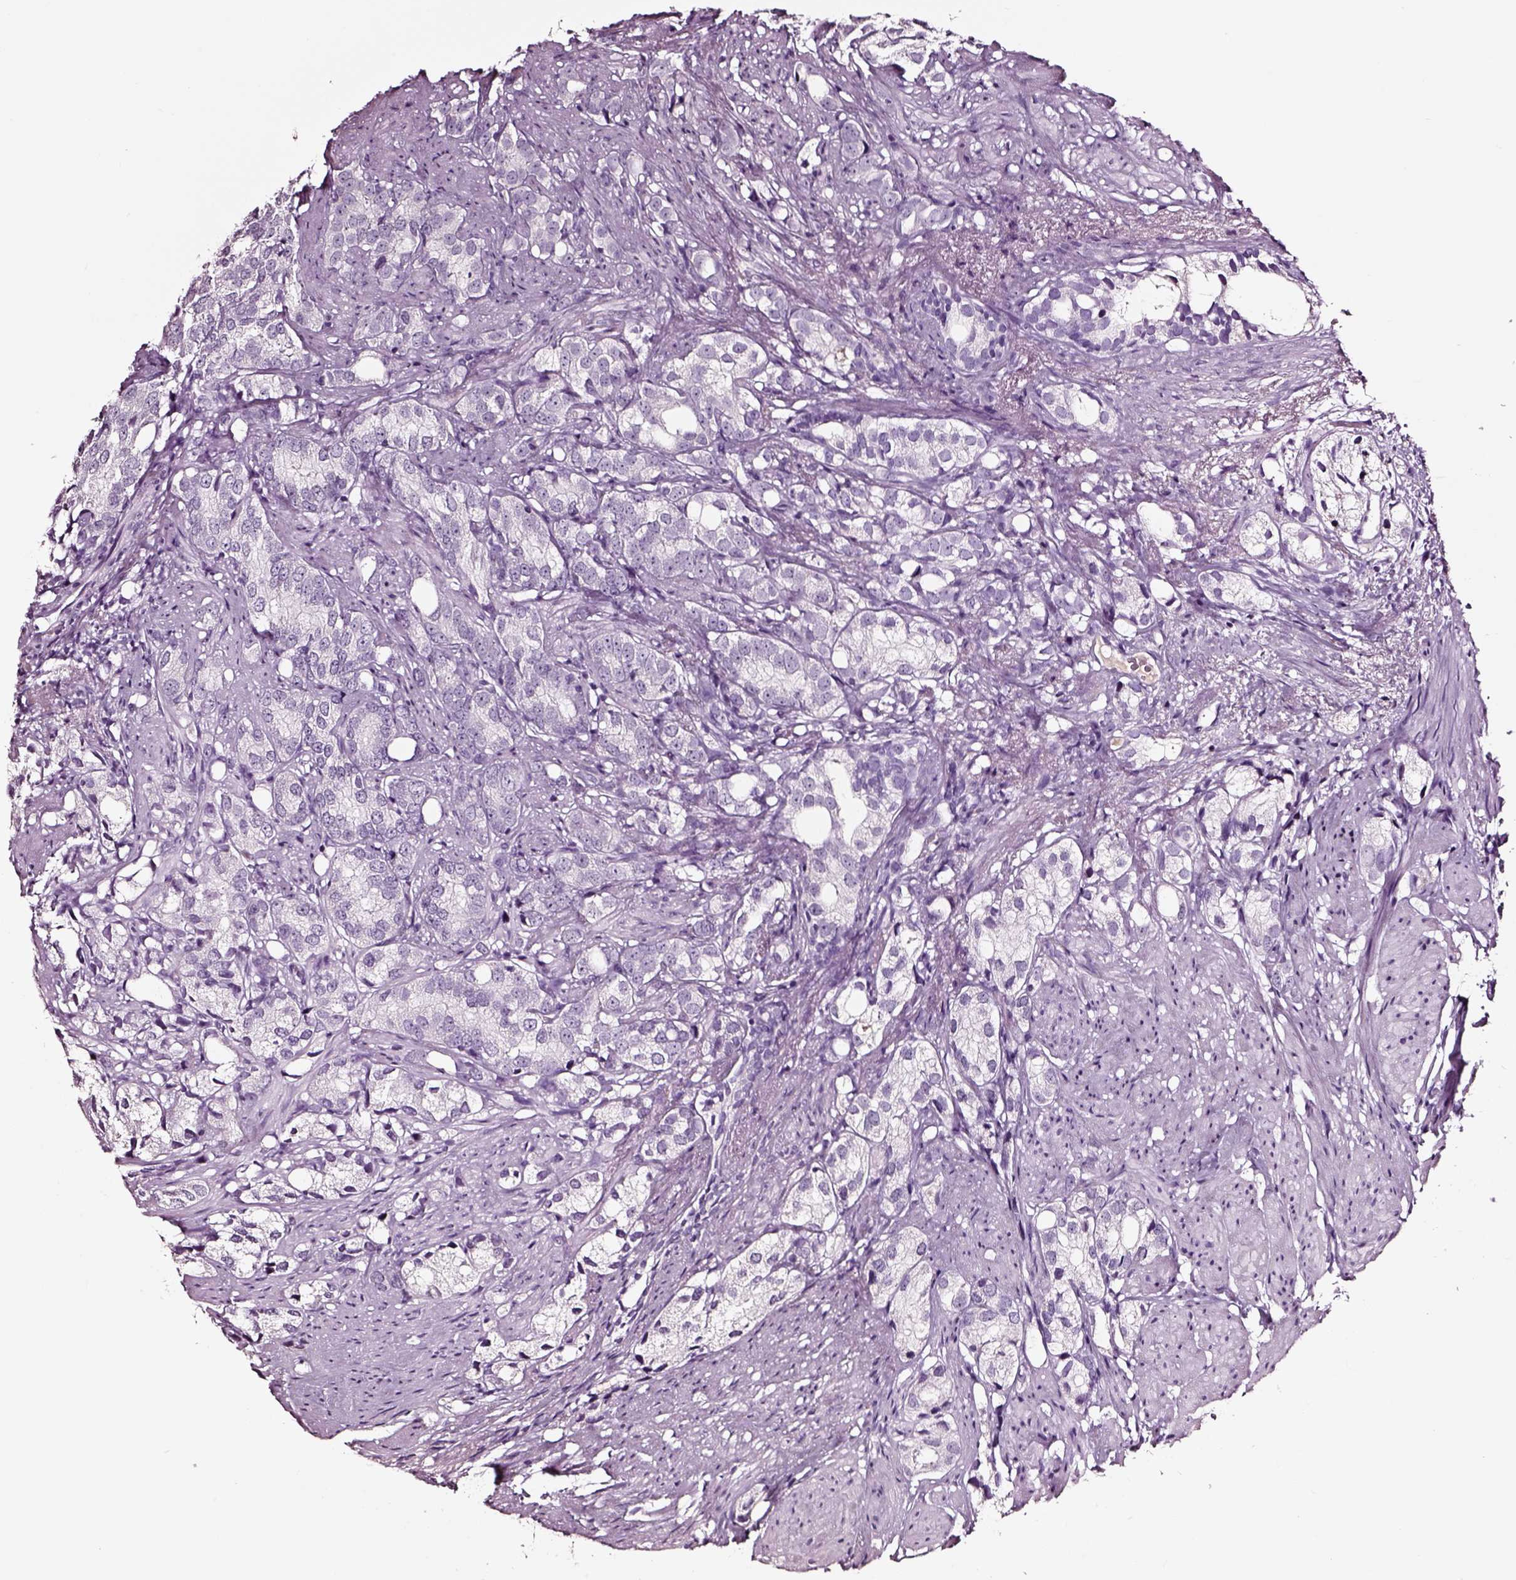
{"staining": {"intensity": "negative", "quantity": "none", "location": "none"}, "tissue": "prostate cancer", "cell_type": "Tumor cells", "image_type": "cancer", "snomed": [{"axis": "morphology", "description": "Adenocarcinoma, High grade"}, {"axis": "topography", "description": "Prostate"}], "caption": "Immunohistochemical staining of prostate high-grade adenocarcinoma shows no significant staining in tumor cells. (Brightfield microscopy of DAB (3,3'-diaminobenzidine) immunohistochemistry at high magnification).", "gene": "SMIM17", "patient": {"sex": "male", "age": 82}}